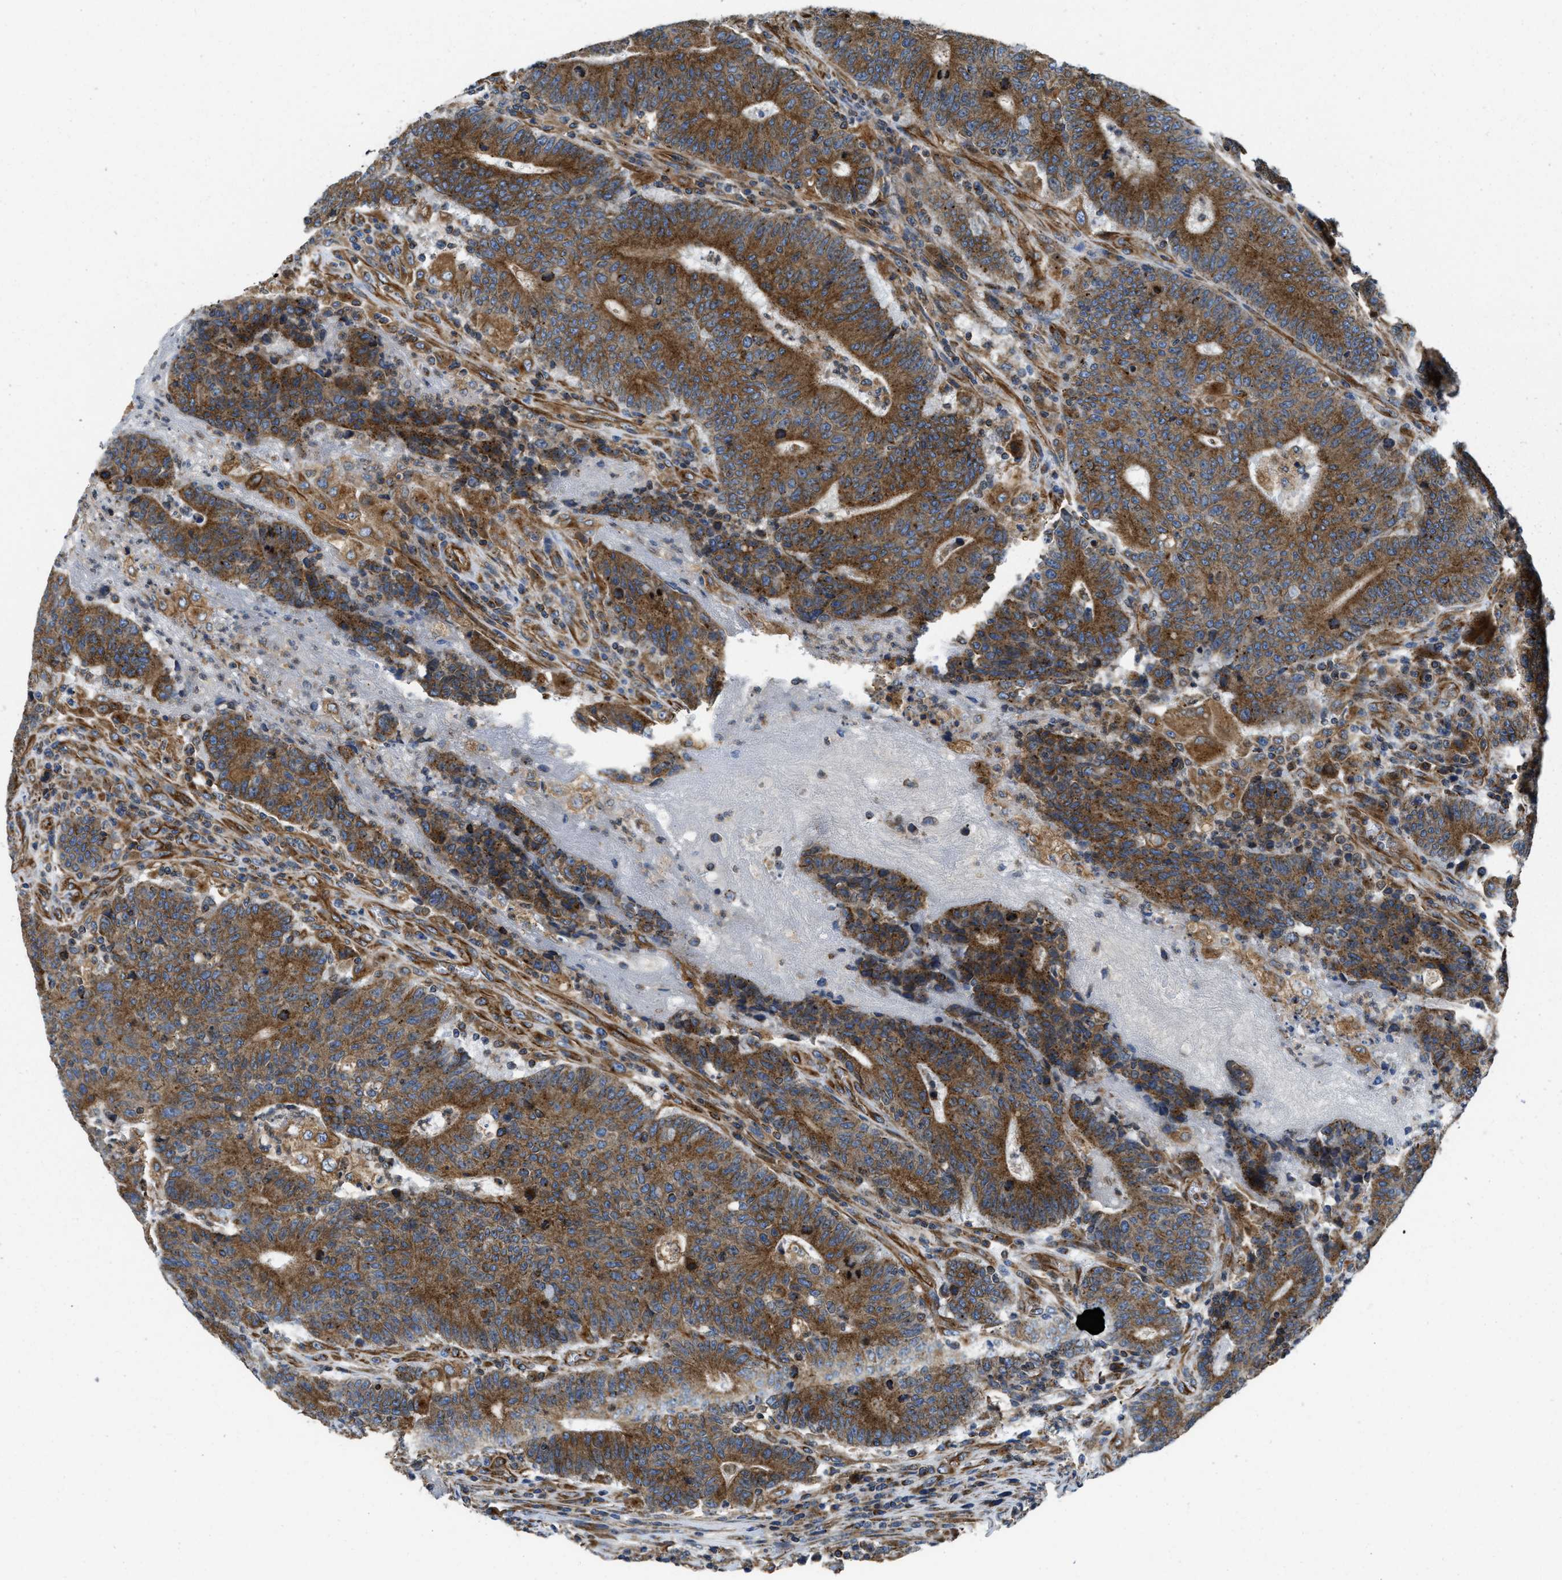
{"staining": {"intensity": "moderate", "quantity": ">75%", "location": "cytoplasmic/membranous"}, "tissue": "colorectal cancer", "cell_type": "Tumor cells", "image_type": "cancer", "snomed": [{"axis": "morphology", "description": "Normal tissue, NOS"}, {"axis": "morphology", "description": "Adenocarcinoma, NOS"}, {"axis": "topography", "description": "Colon"}], "caption": "IHC of colorectal cancer demonstrates medium levels of moderate cytoplasmic/membranous positivity in approximately >75% of tumor cells.", "gene": "HSD17B12", "patient": {"sex": "female", "age": 75}}